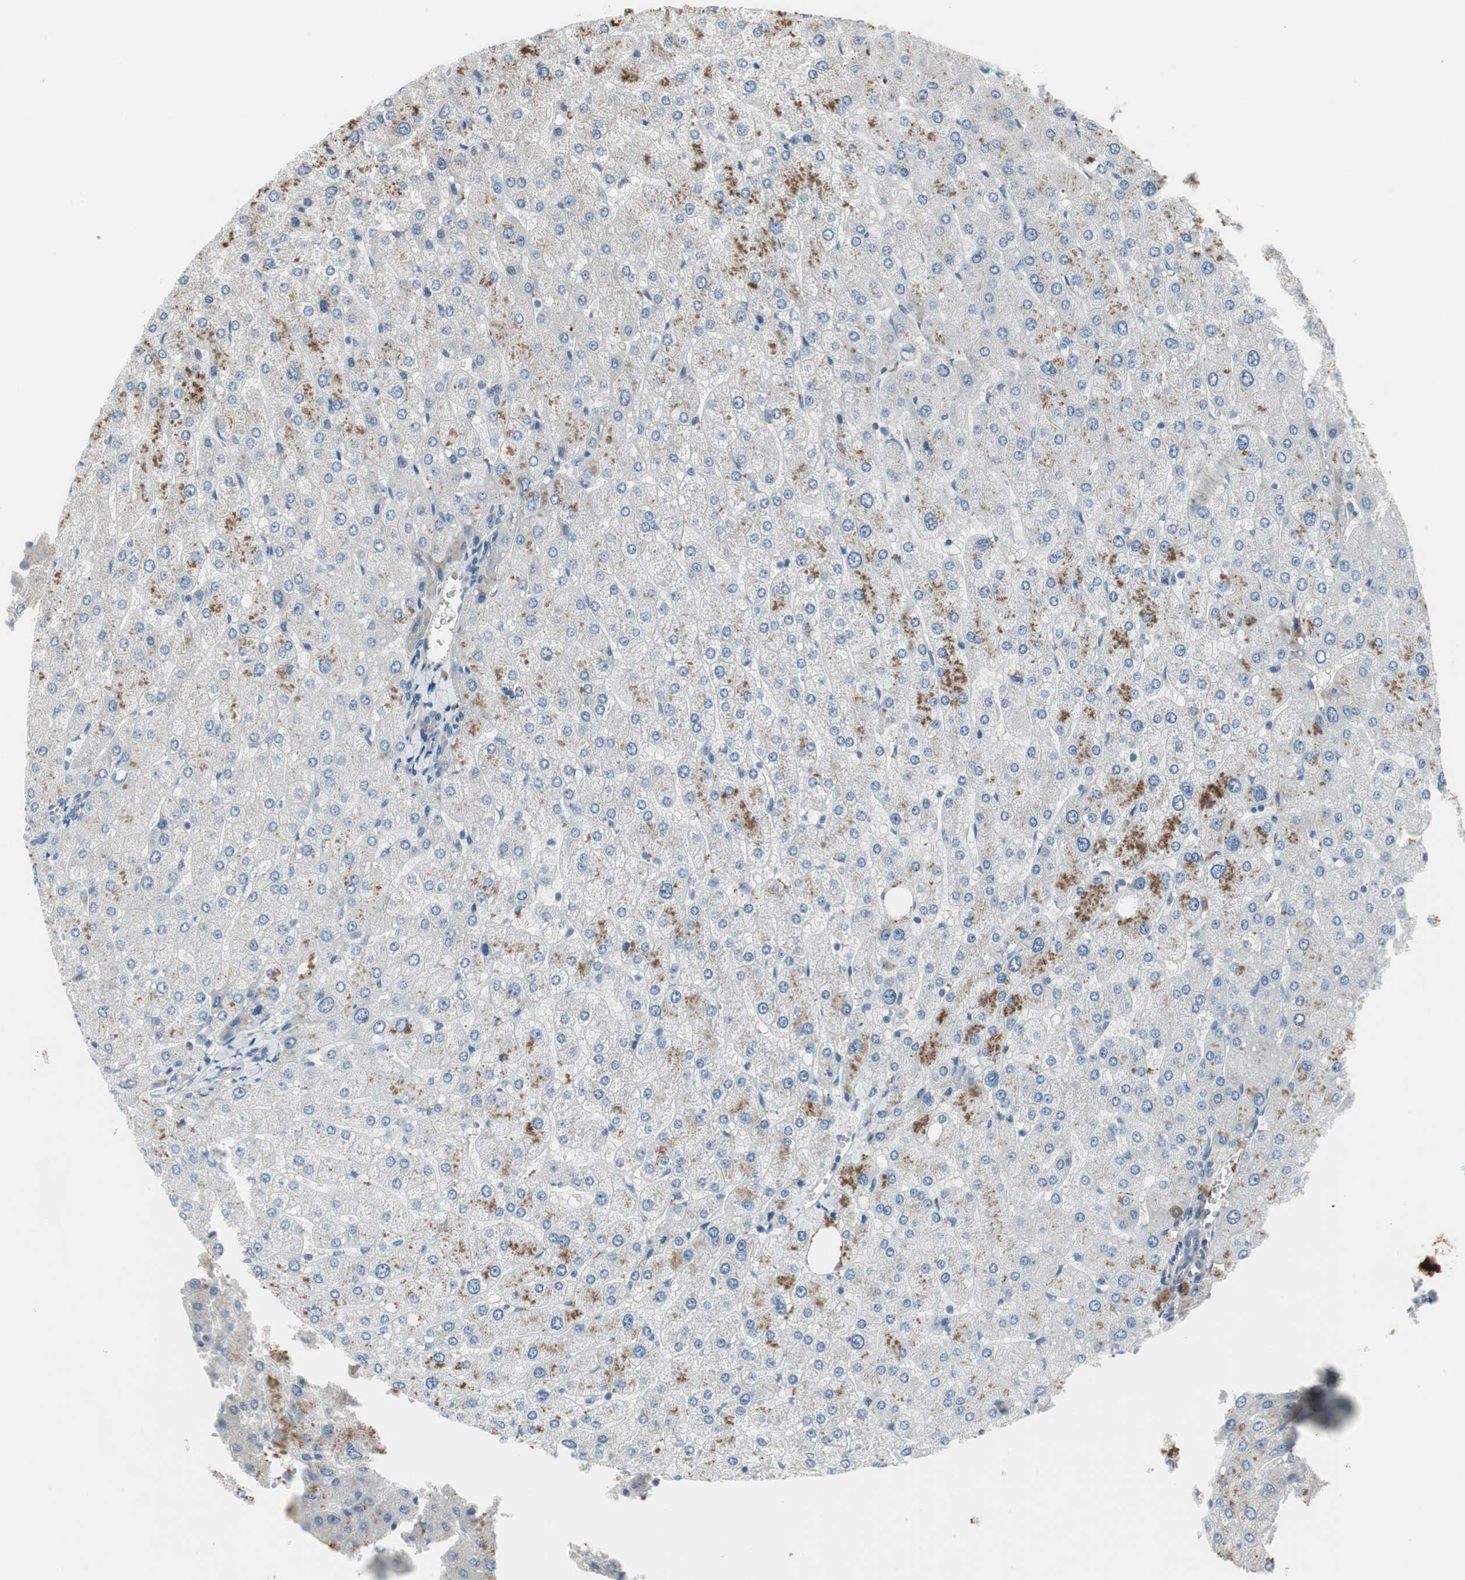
{"staining": {"intensity": "negative", "quantity": "none", "location": "none"}, "tissue": "liver", "cell_type": "Cholangiocytes", "image_type": "normal", "snomed": [{"axis": "morphology", "description": "Normal tissue, NOS"}, {"axis": "topography", "description": "Liver"}], "caption": "The immunohistochemistry photomicrograph has no significant expression in cholangiocytes of liver.", "gene": "PIGR", "patient": {"sex": "male", "age": 55}}